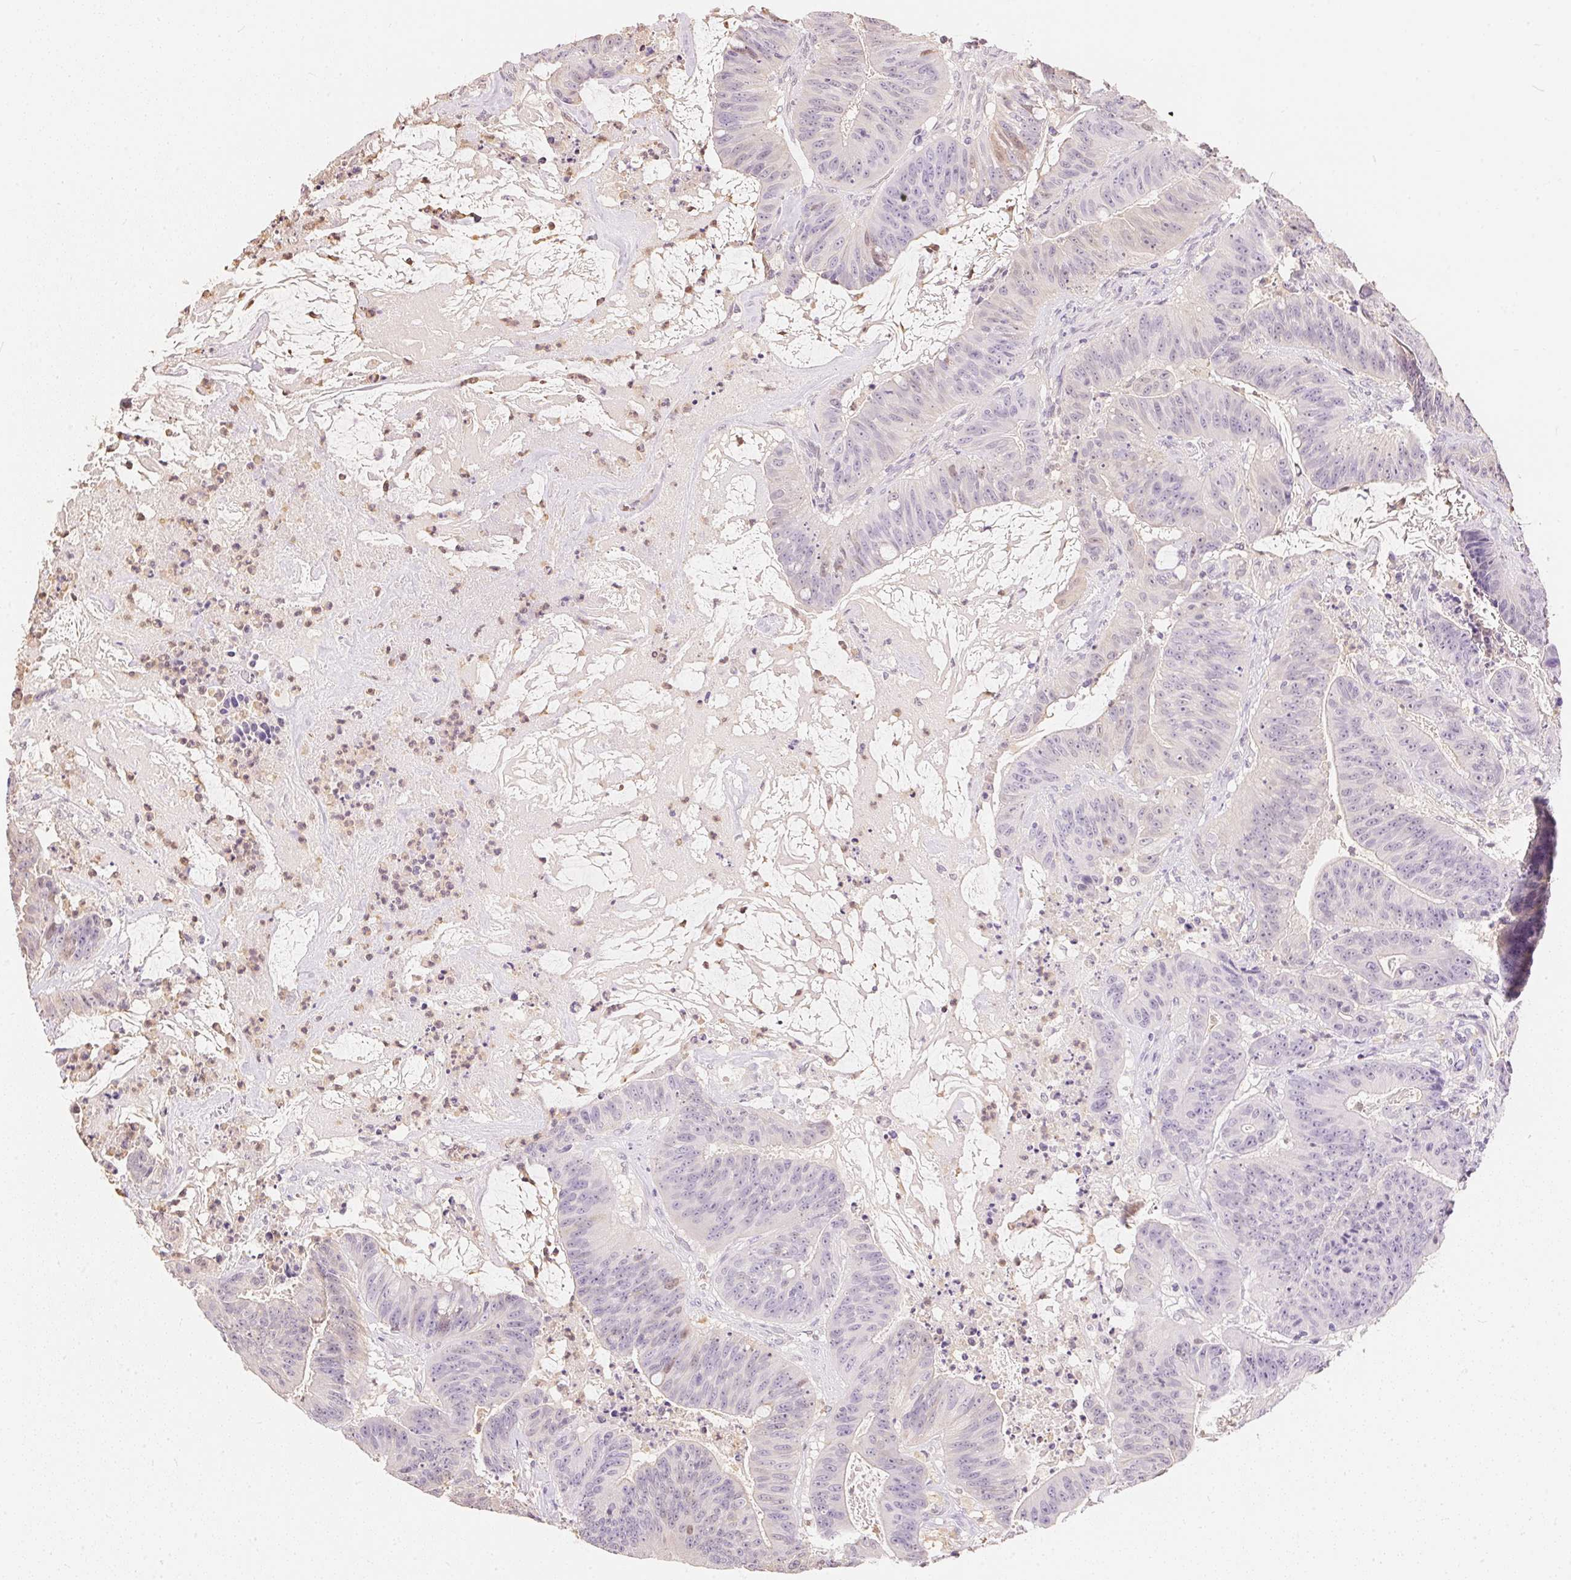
{"staining": {"intensity": "negative", "quantity": "none", "location": "none"}, "tissue": "colorectal cancer", "cell_type": "Tumor cells", "image_type": "cancer", "snomed": [{"axis": "morphology", "description": "Adenocarcinoma, NOS"}, {"axis": "topography", "description": "Colon"}], "caption": "Immunohistochemical staining of colorectal cancer demonstrates no significant positivity in tumor cells.", "gene": "S100A3", "patient": {"sex": "male", "age": 33}}